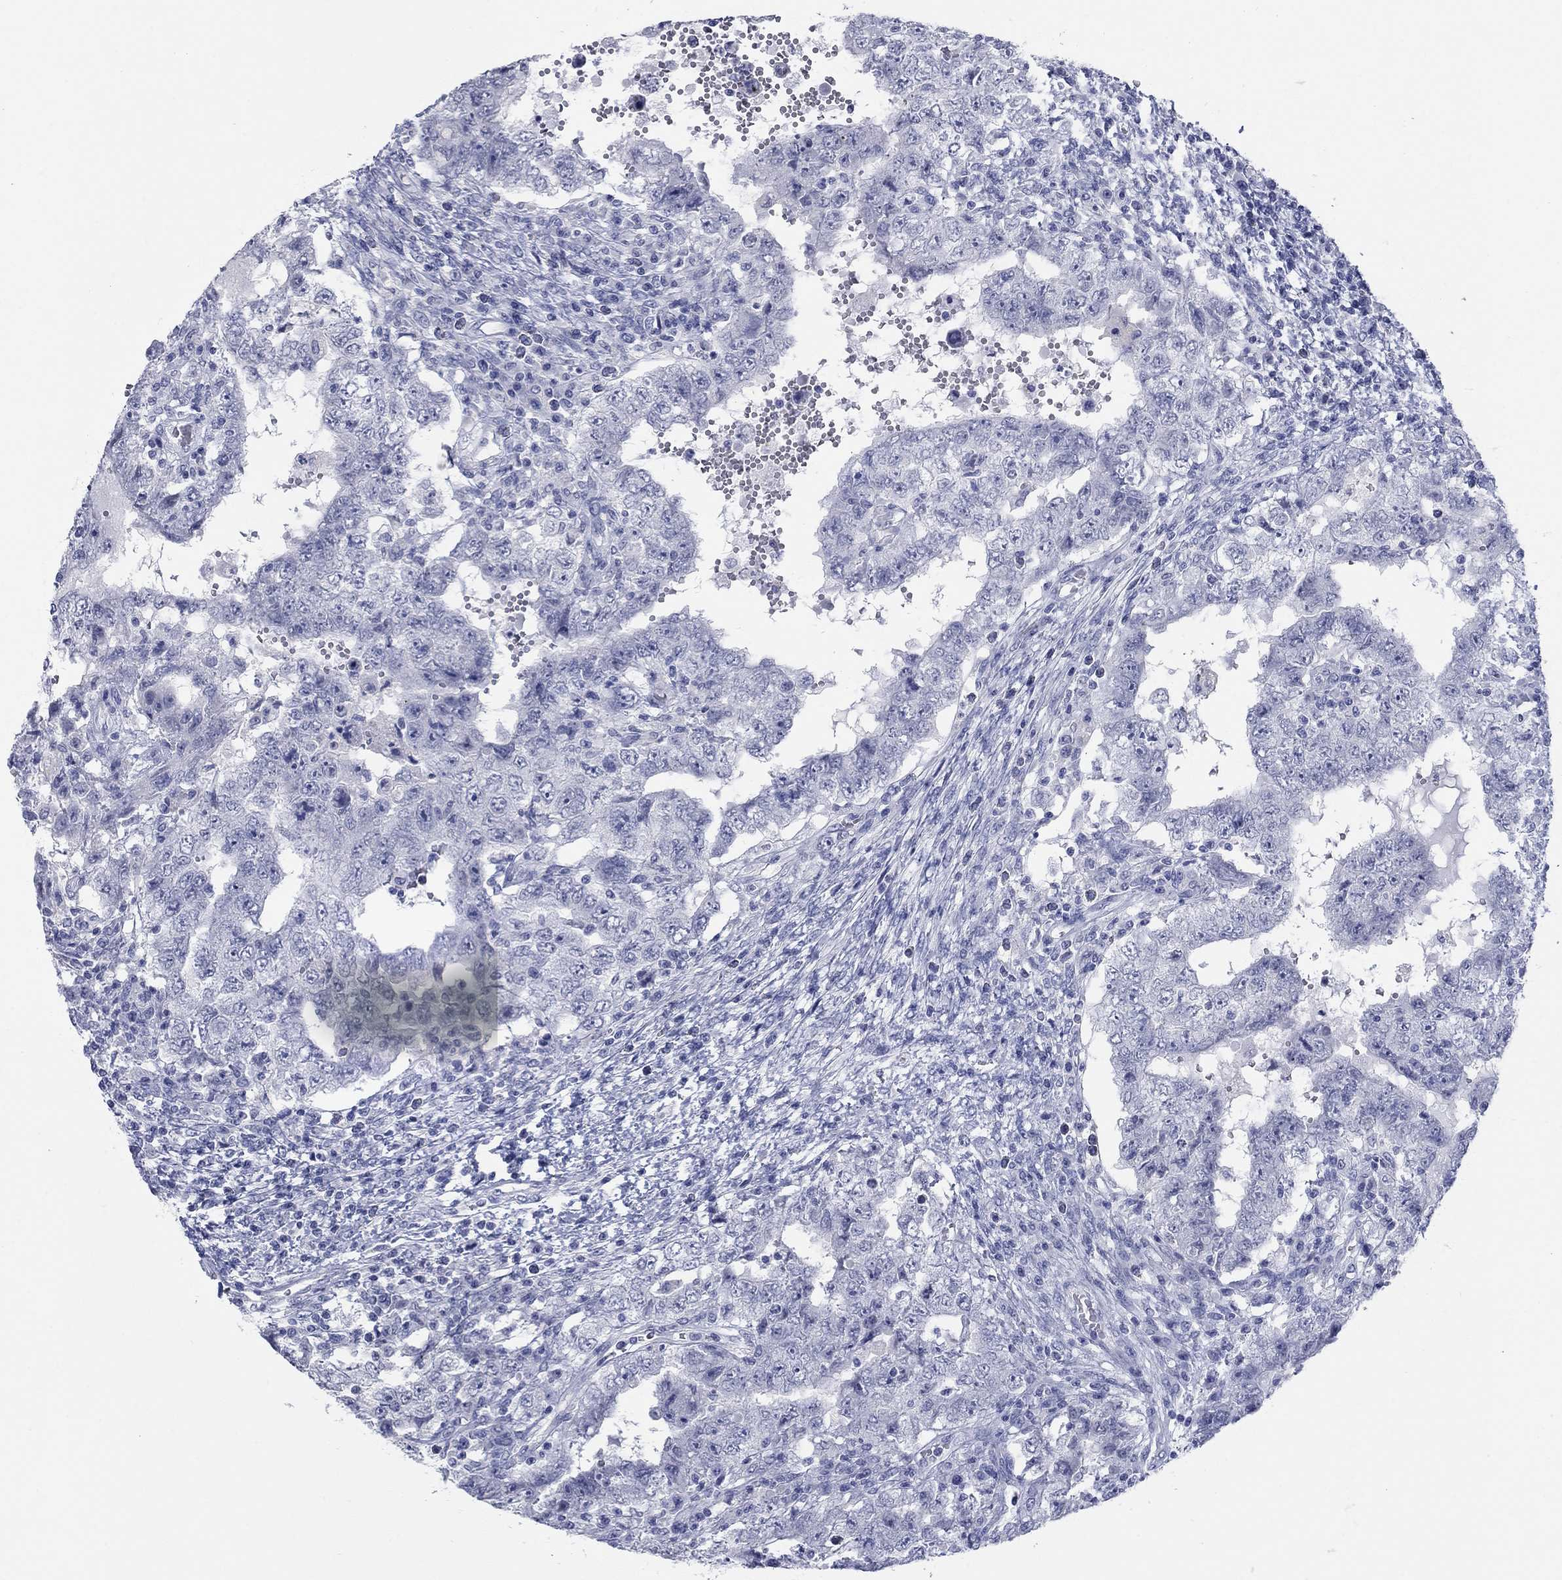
{"staining": {"intensity": "negative", "quantity": "none", "location": "none"}, "tissue": "testis cancer", "cell_type": "Tumor cells", "image_type": "cancer", "snomed": [{"axis": "morphology", "description": "Carcinoma, Embryonal, NOS"}, {"axis": "topography", "description": "Testis"}], "caption": "The histopathology image demonstrates no significant positivity in tumor cells of testis embryonal carcinoma. (DAB (3,3'-diaminobenzidine) IHC visualized using brightfield microscopy, high magnification).", "gene": "ATP6V1G2", "patient": {"sex": "male", "age": 26}}